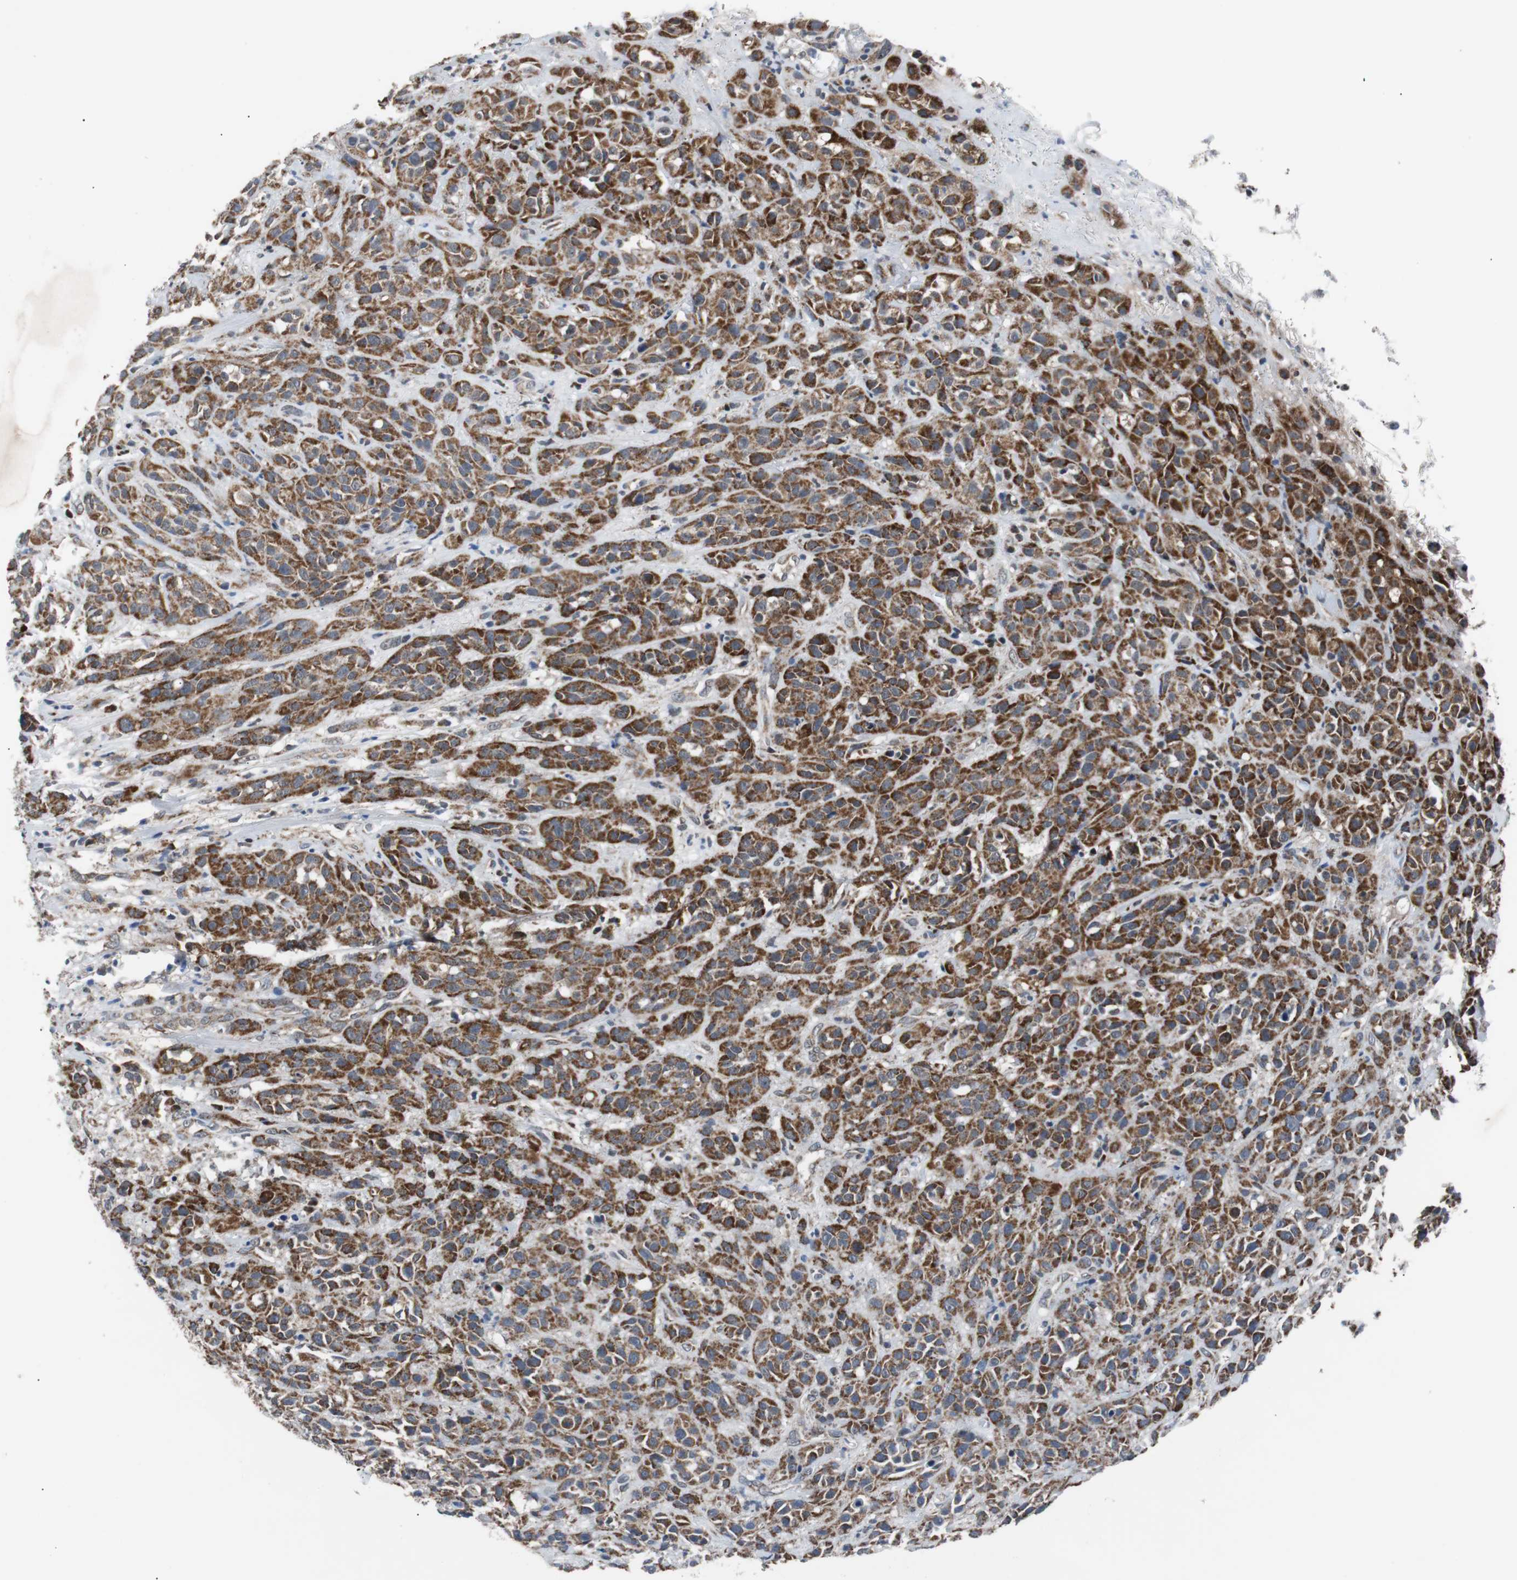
{"staining": {"intensity": "strong", "quantity": ">75%", "location": "cytoplasmic/membranous"}, "tissue": "head and neck cancer", "cell_type": "Tumor cells", "image_type": "cancer", "snomed": [{"axis": "morphology", "description": "Squamous cell carcinoma, NOS"}, {"axis": "topography", "description": "Head-Neck"}], "caption": "Immunohistochemical staining of human squamous cell carcinoma (head and neck) displays high levels of strong cytoplasmic/membranous protein staining in about >75% of tumor cells.", "gene": "PITRM1", "patient": {"sex": "male", "age": 62}}